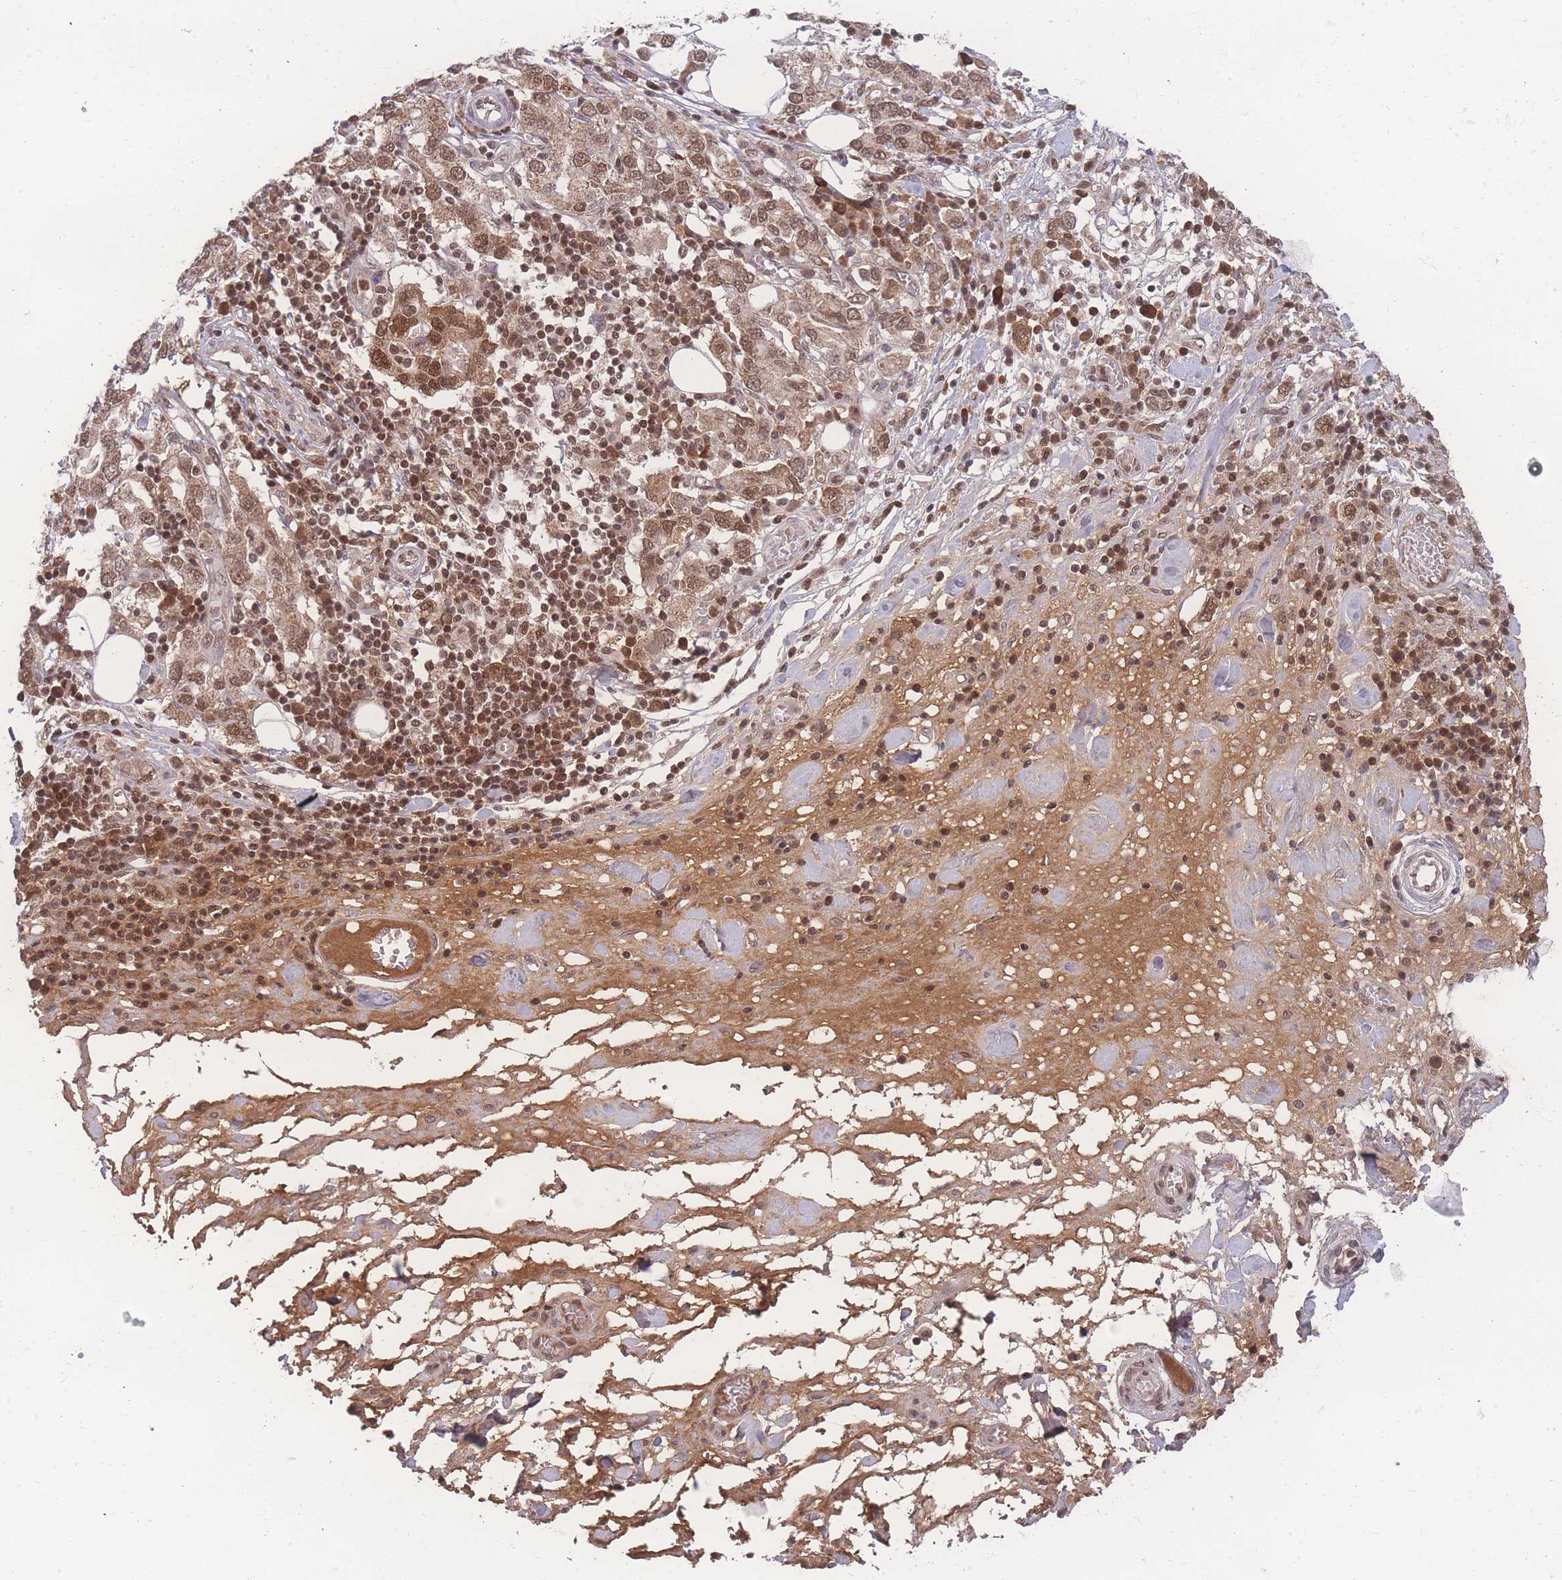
{"staining": {"intensity": "moderate", "quantity": ">75%", "location": "nuclear"}, "tissue": "stomach cancer", "cell_type": "Tumor cells", "image_type": "cancer", "snomed": [{"axis": "morphology", "description": "Adenocarcinoma, NOS"}, {"axis": "topography", "description": "Stomach, upper"}, {"axis": "topography", "description": "Stomach"}], "caption": "Immunohistochemistry histopathology image of neoplastic tissue: stomach cancer stained using immunohistochemistry shows medium levels of moderate protein expression localized specifically in the nuclear of tumor cells, appearing as a nuclear brown color.", "gene": "RAVER1", "patient": {"sex": "male", "age": 62}}